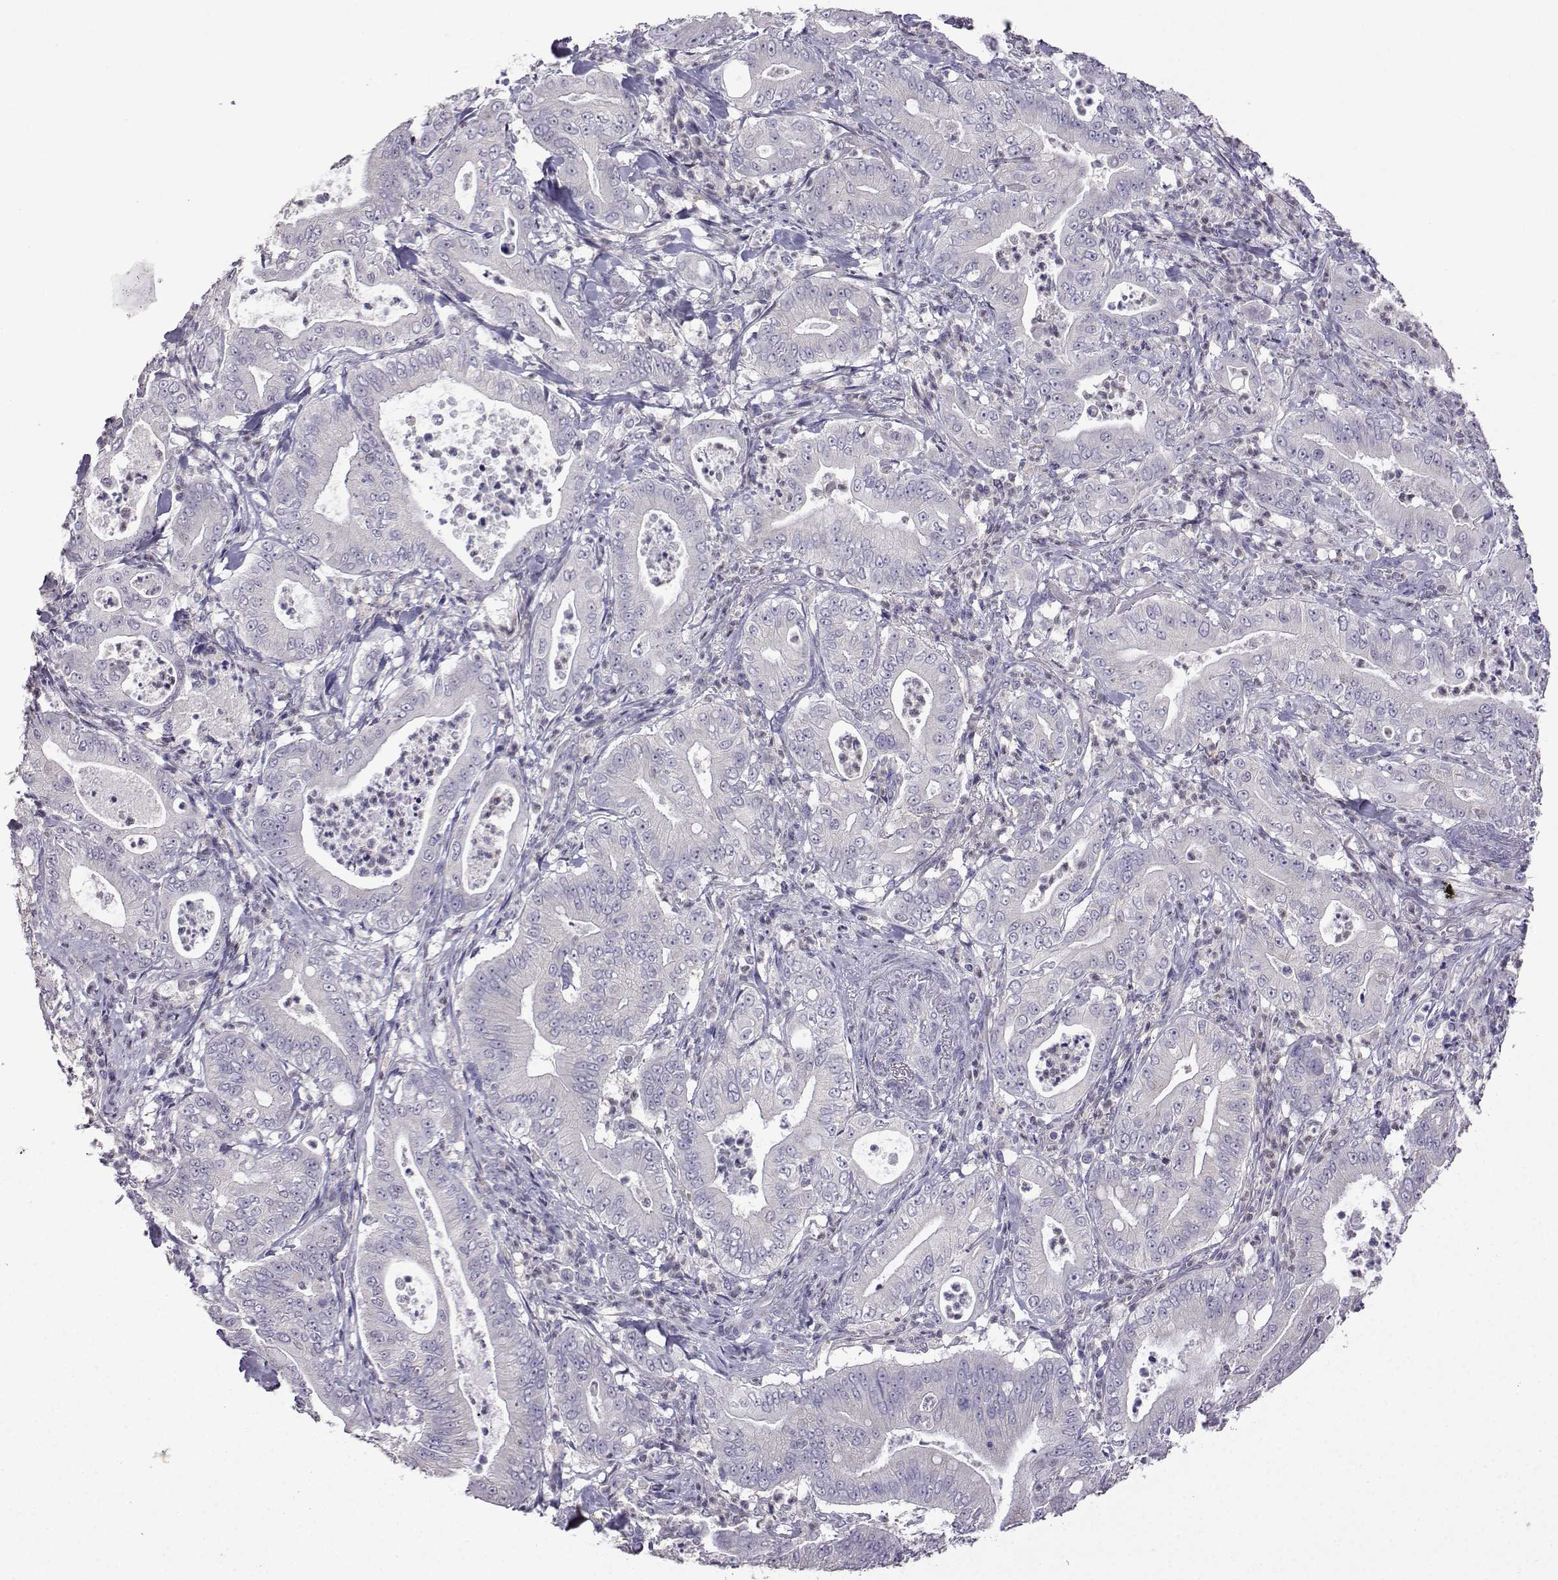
{"staining": {"intensity": "negative", "quantity": "none", "location": "none"}, "tissue": "pancreatic cancer", "cell_type": "Tumor cells", "image_type": "cancer", "snomed": [{"axis": "morphology", "description": "Adenocarcinoma, NOS"}, {"axis": "topography", "description": "Pancreas"}], "caption": "The histopathology image shows no significant expression in tumor cells of pancreatic adenocarcinoma.", "gene": "FCAMR", "patient": {"sex": "male", "age": 71}}